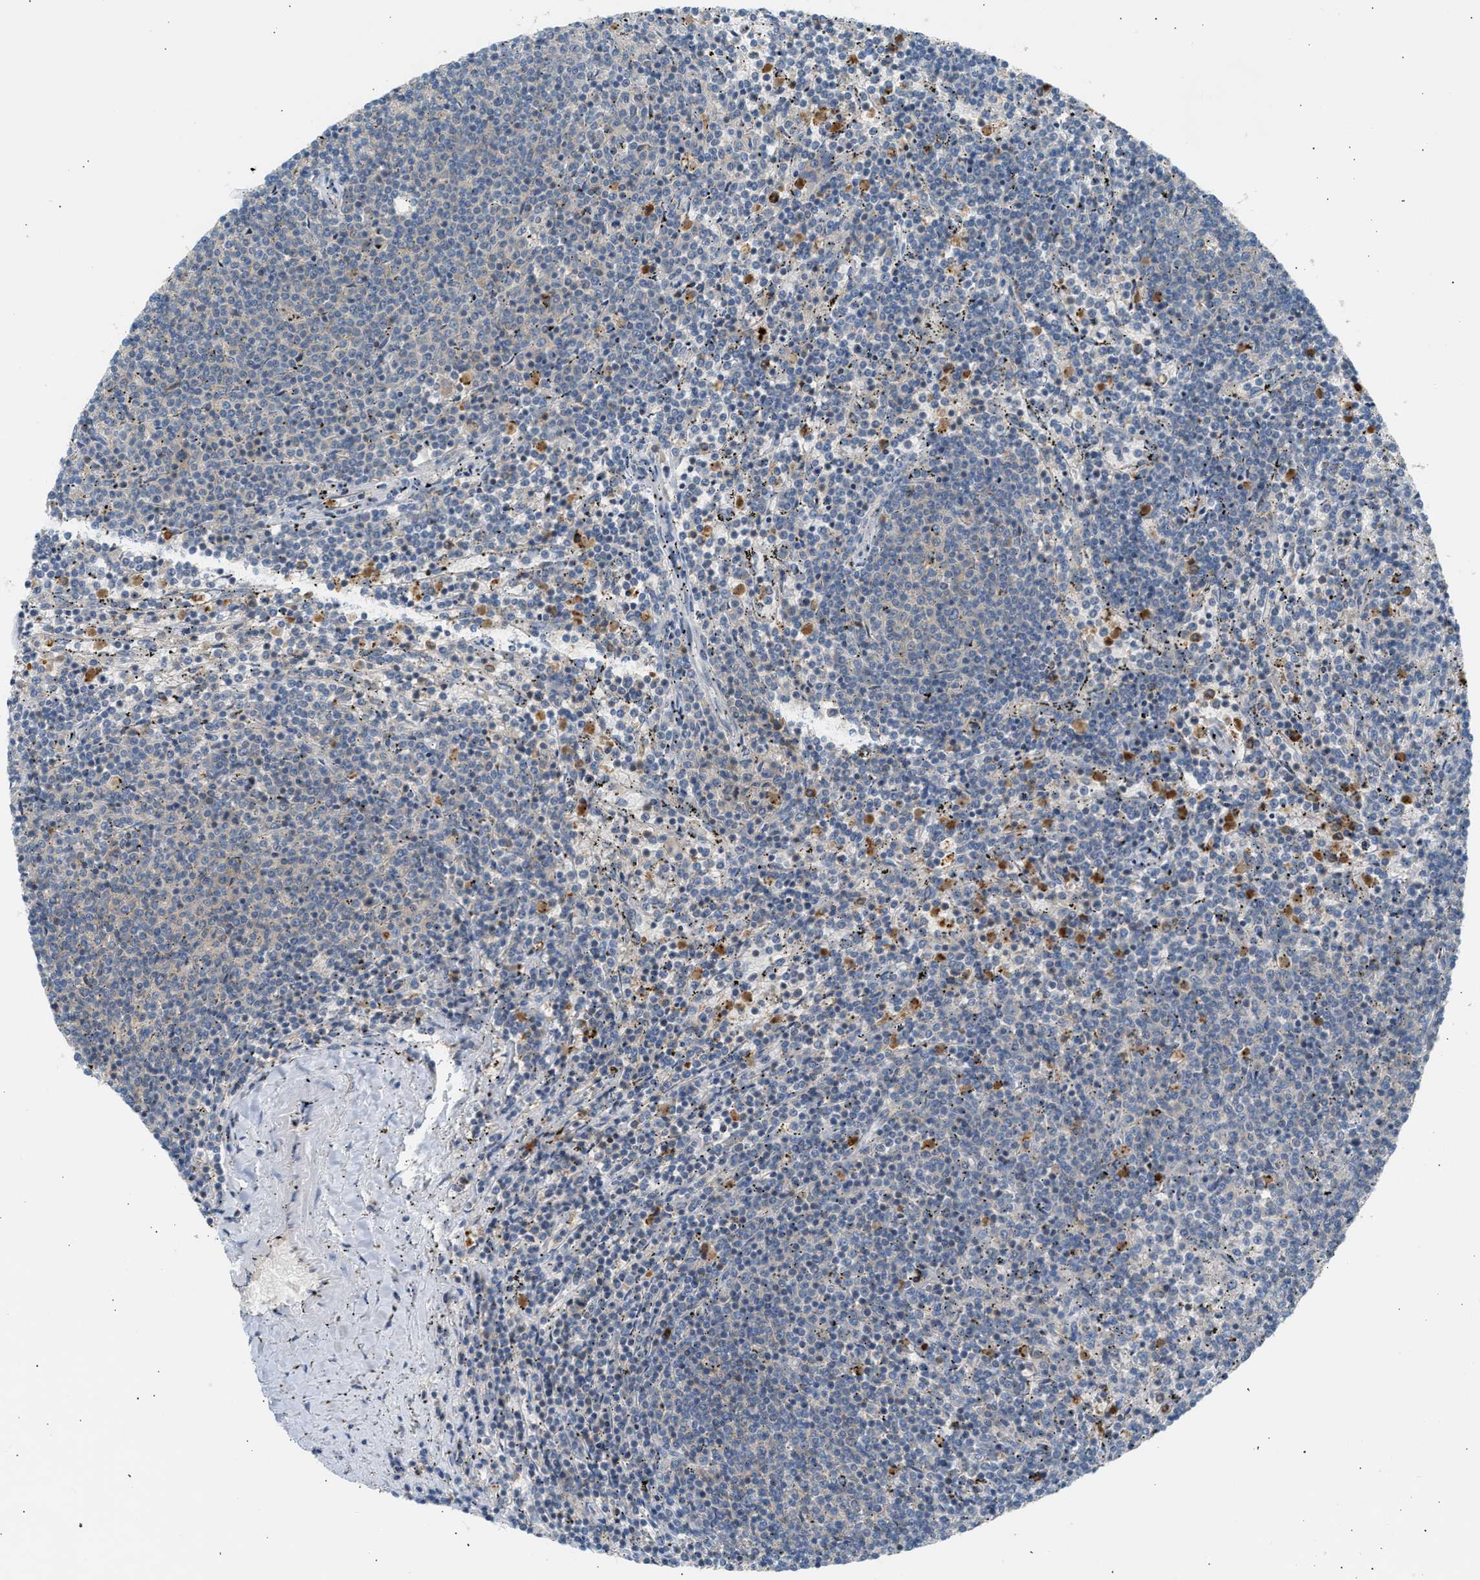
{"staining": {"intensity": "negative", "quantity": "none", "location": "none"}, "tissue": "lymphoma", "cell_type": "Tumor cells", "image_type": "cancer", "snomed": [{"axis": "morphology", "description": "Malignant lymphoma, non-Hodgkin's type, Low grade"}, {"axis": "topography", "description": "Spleen"}], "caption": "DAB (3,3'-diaminobenzidine) immunohistochemical staining of lymphoma reveals no significant expression in tumor cells.", "gene": "TRIM50", "patient": {"sex": "female", "age": 50}}